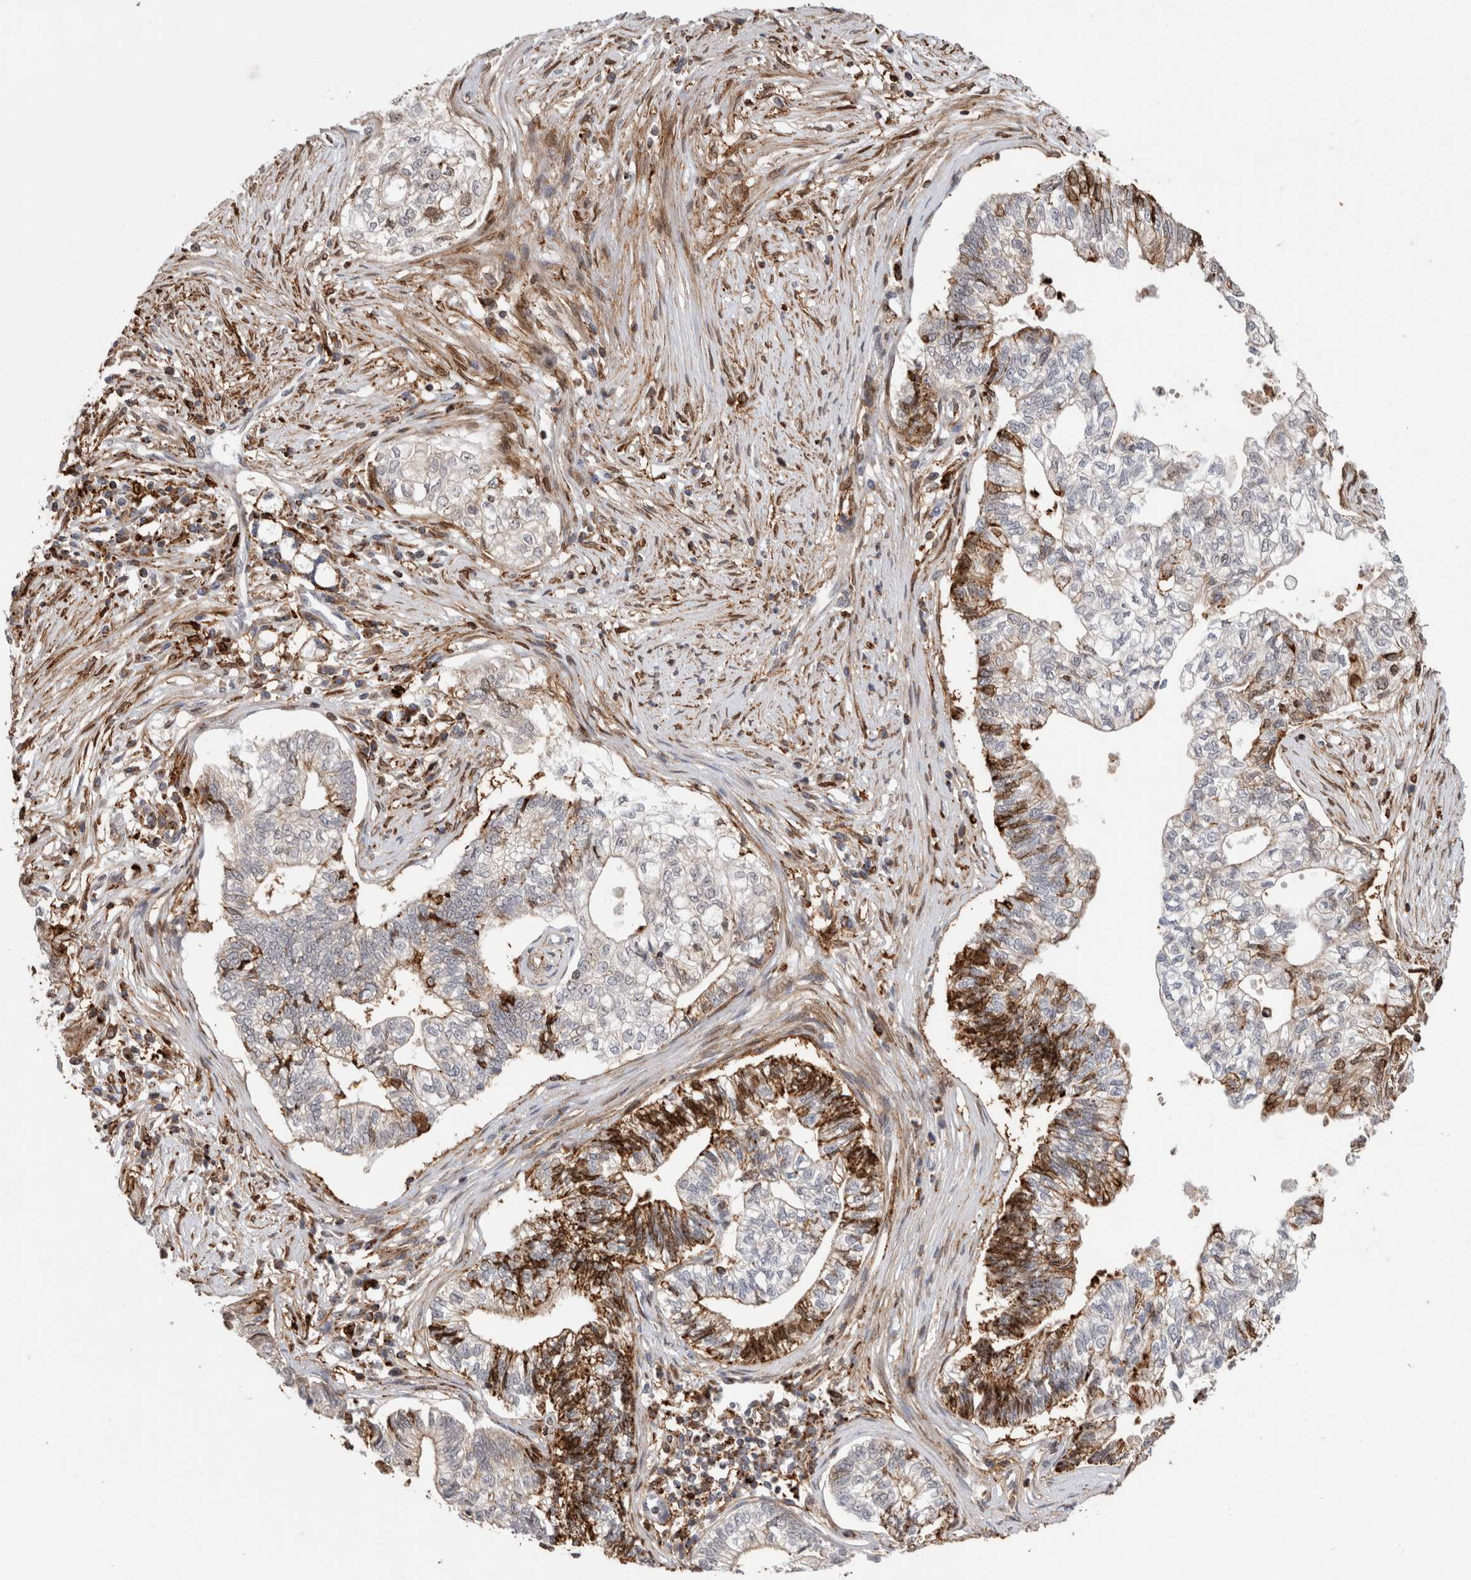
{"staining": {"intensity": "moderate", "quantity": "25%-75%", "location": "cytoplasmic/membranous"}, "tissue": "pancreatic cancer", "cell_type": "Tumor cells", "image_type": "cancer", "snomed": [{"axis": "morphology", "description": "Adenocarcinoma, NOS"}, {"axis": "topography", "description": "Pancreas"}], "caption": "This image reveals immunohistochemistry (IHC) staining of pancreatic cancer, with medium moderate cytoplasmic/membranous staining in about 25%-75% of tumor cells.", "gene": "CCDC88B", "patient": {"sex": "male", "age": 72}}